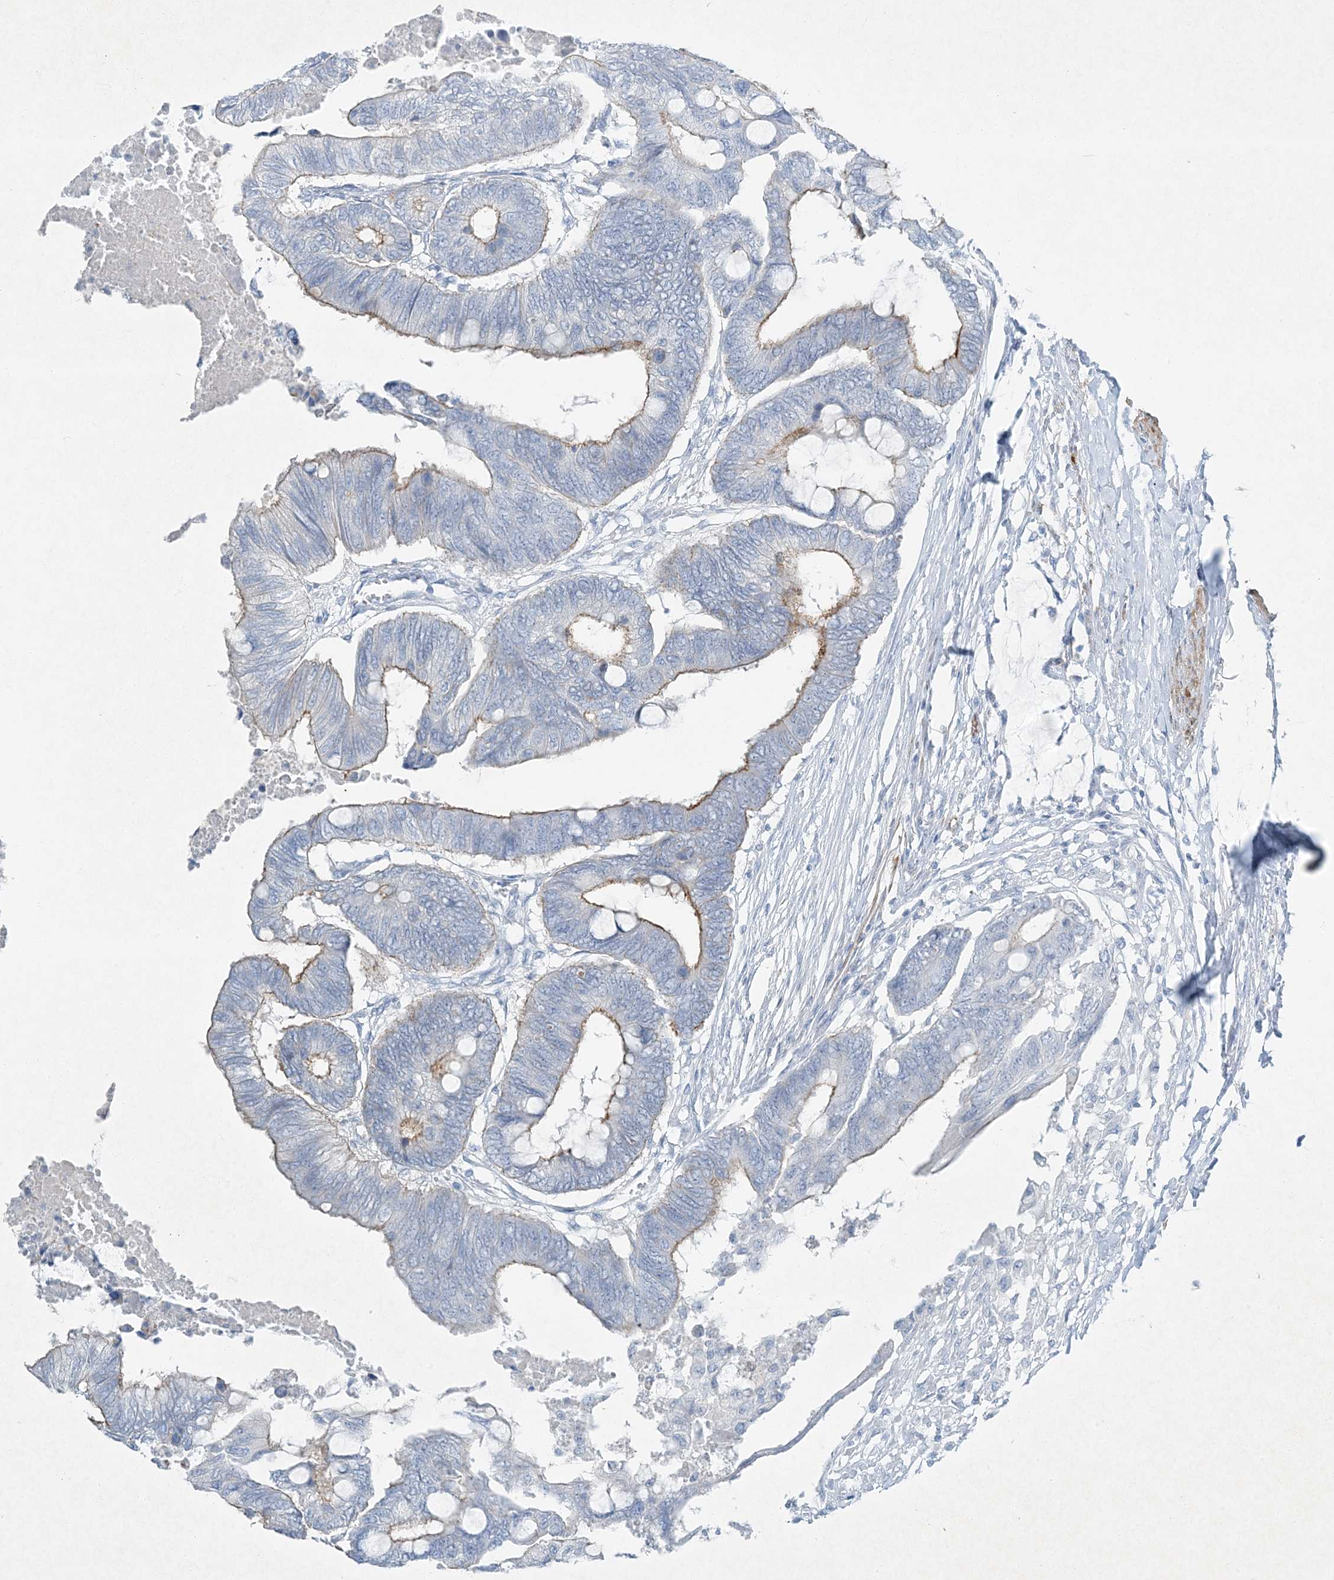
{"staining": {"intensity": "moderate", "quantity": "<25%", "location": "cytoplasmic/membranous"}, "tissue": "colorectal cancer", "cell_type": "Tumor cells", "image_type": "cancer", "snomed": [{"axis": "morphology", "description": "Normal tissue, NOS"}, {"axis": "morphology", "description": "Adenocarcinoma, NOS"}, {"axis": "topography", "description": "Rectum"}, {"axis": "topography", "description": "Peripheral nerve tissue"}], "caption": "IHC image of adenocarcinoma (colorectal) stained for a protein (brown), which shows low levels of moderate cytoplasmic/membranous positivity in about <25% of tumor cells.", "gene": "PGM5", "patient": {"sex": "male", "age": 92}}